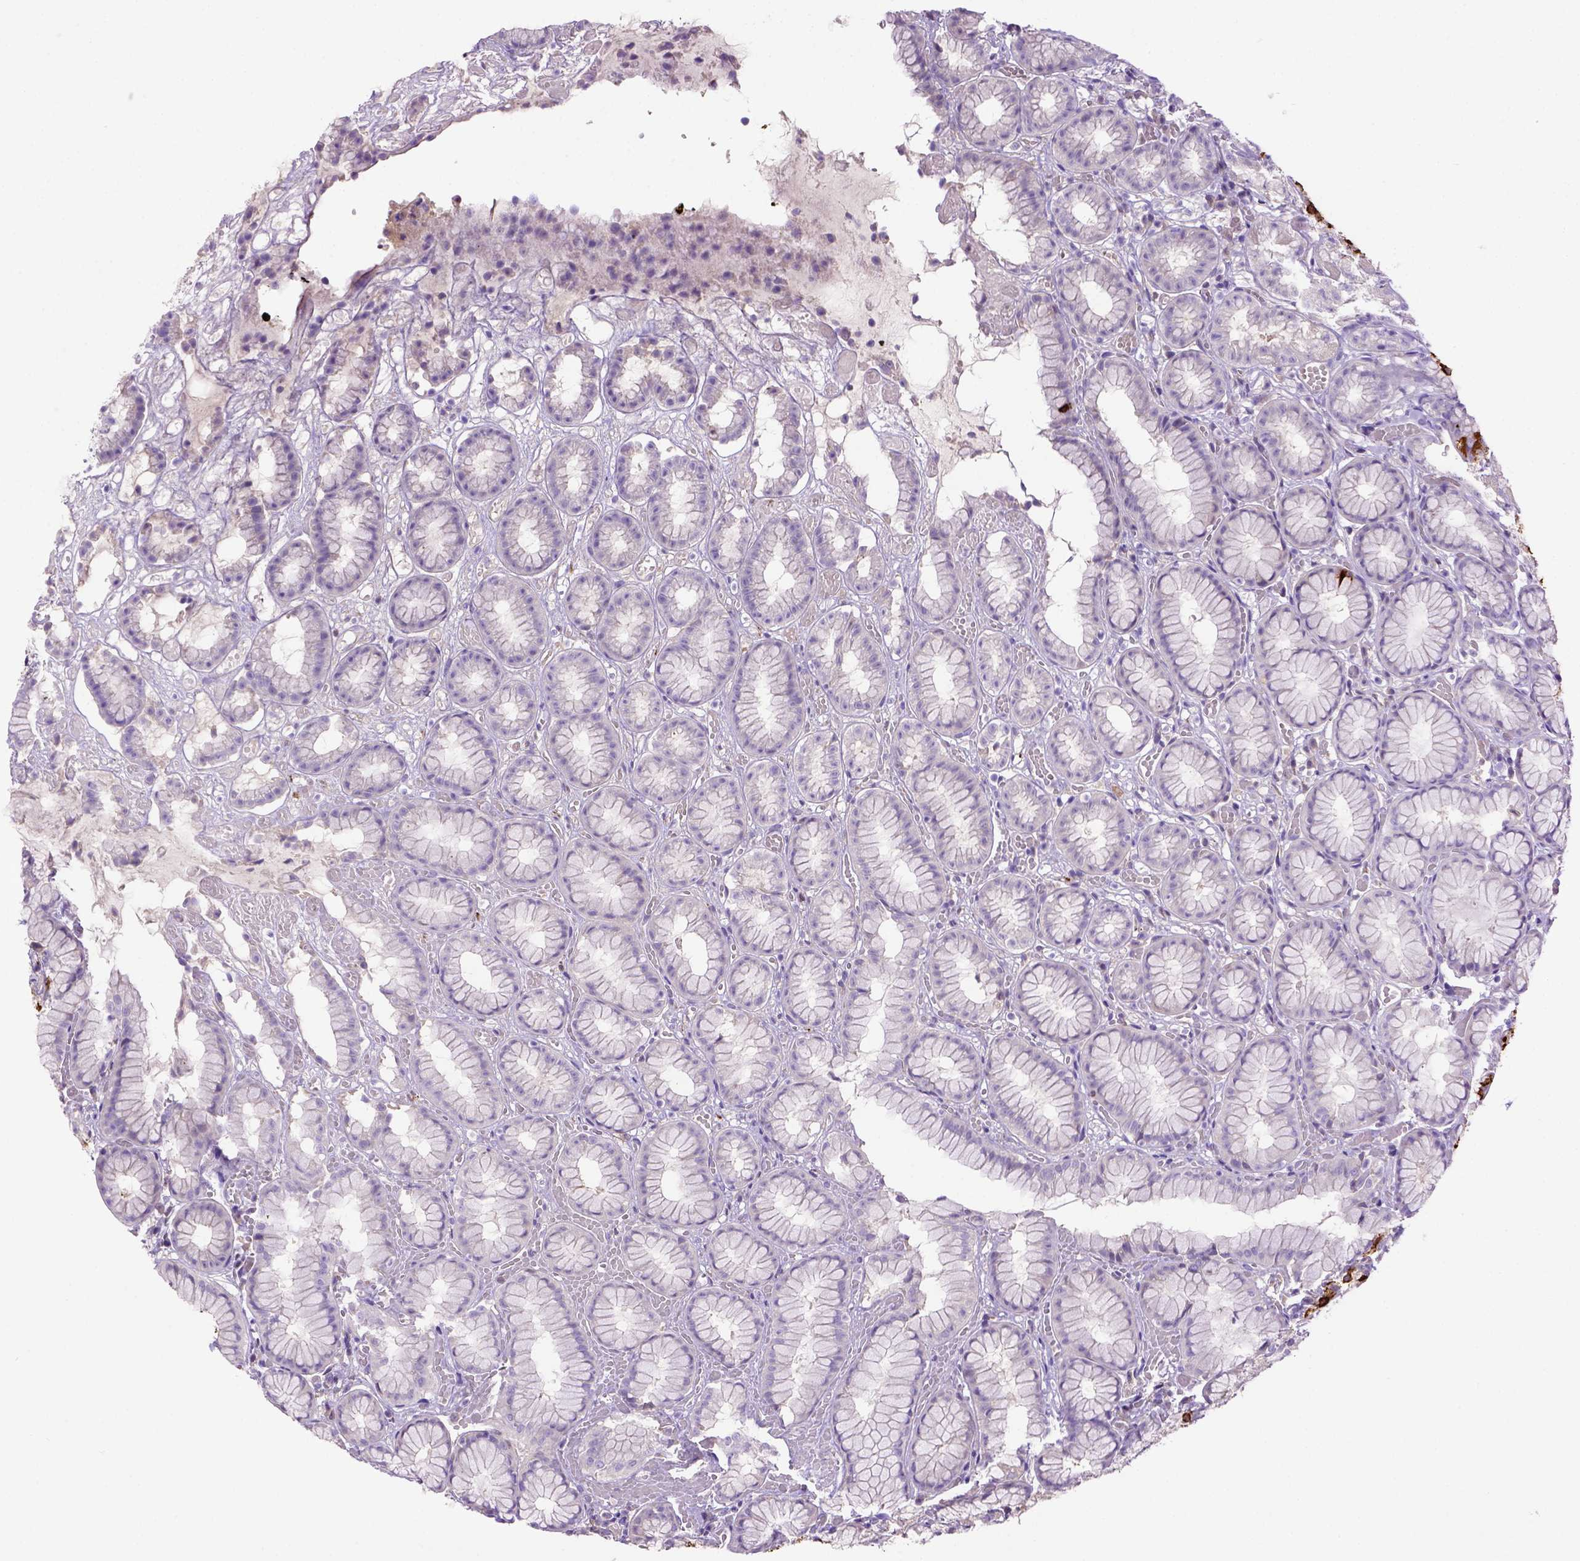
{"staining": {"intensity": "negative", "quantity": "none", "location": "none"}, "tissue": "stomach", "cell_type": "Glandular cells", "image_type": "normal", "snomed": [{"axis": "morphology", "description": "Normal tissue, NOS"}, {"axis": "topography", "description": "Stomach"}], "caption": "This is an immunohistochemistry histopathology image of normal human stomach. There is no positivity in glandular cells.", "gene": "DEPDC1B", "patient": {"sex": "male", "age": 70}}